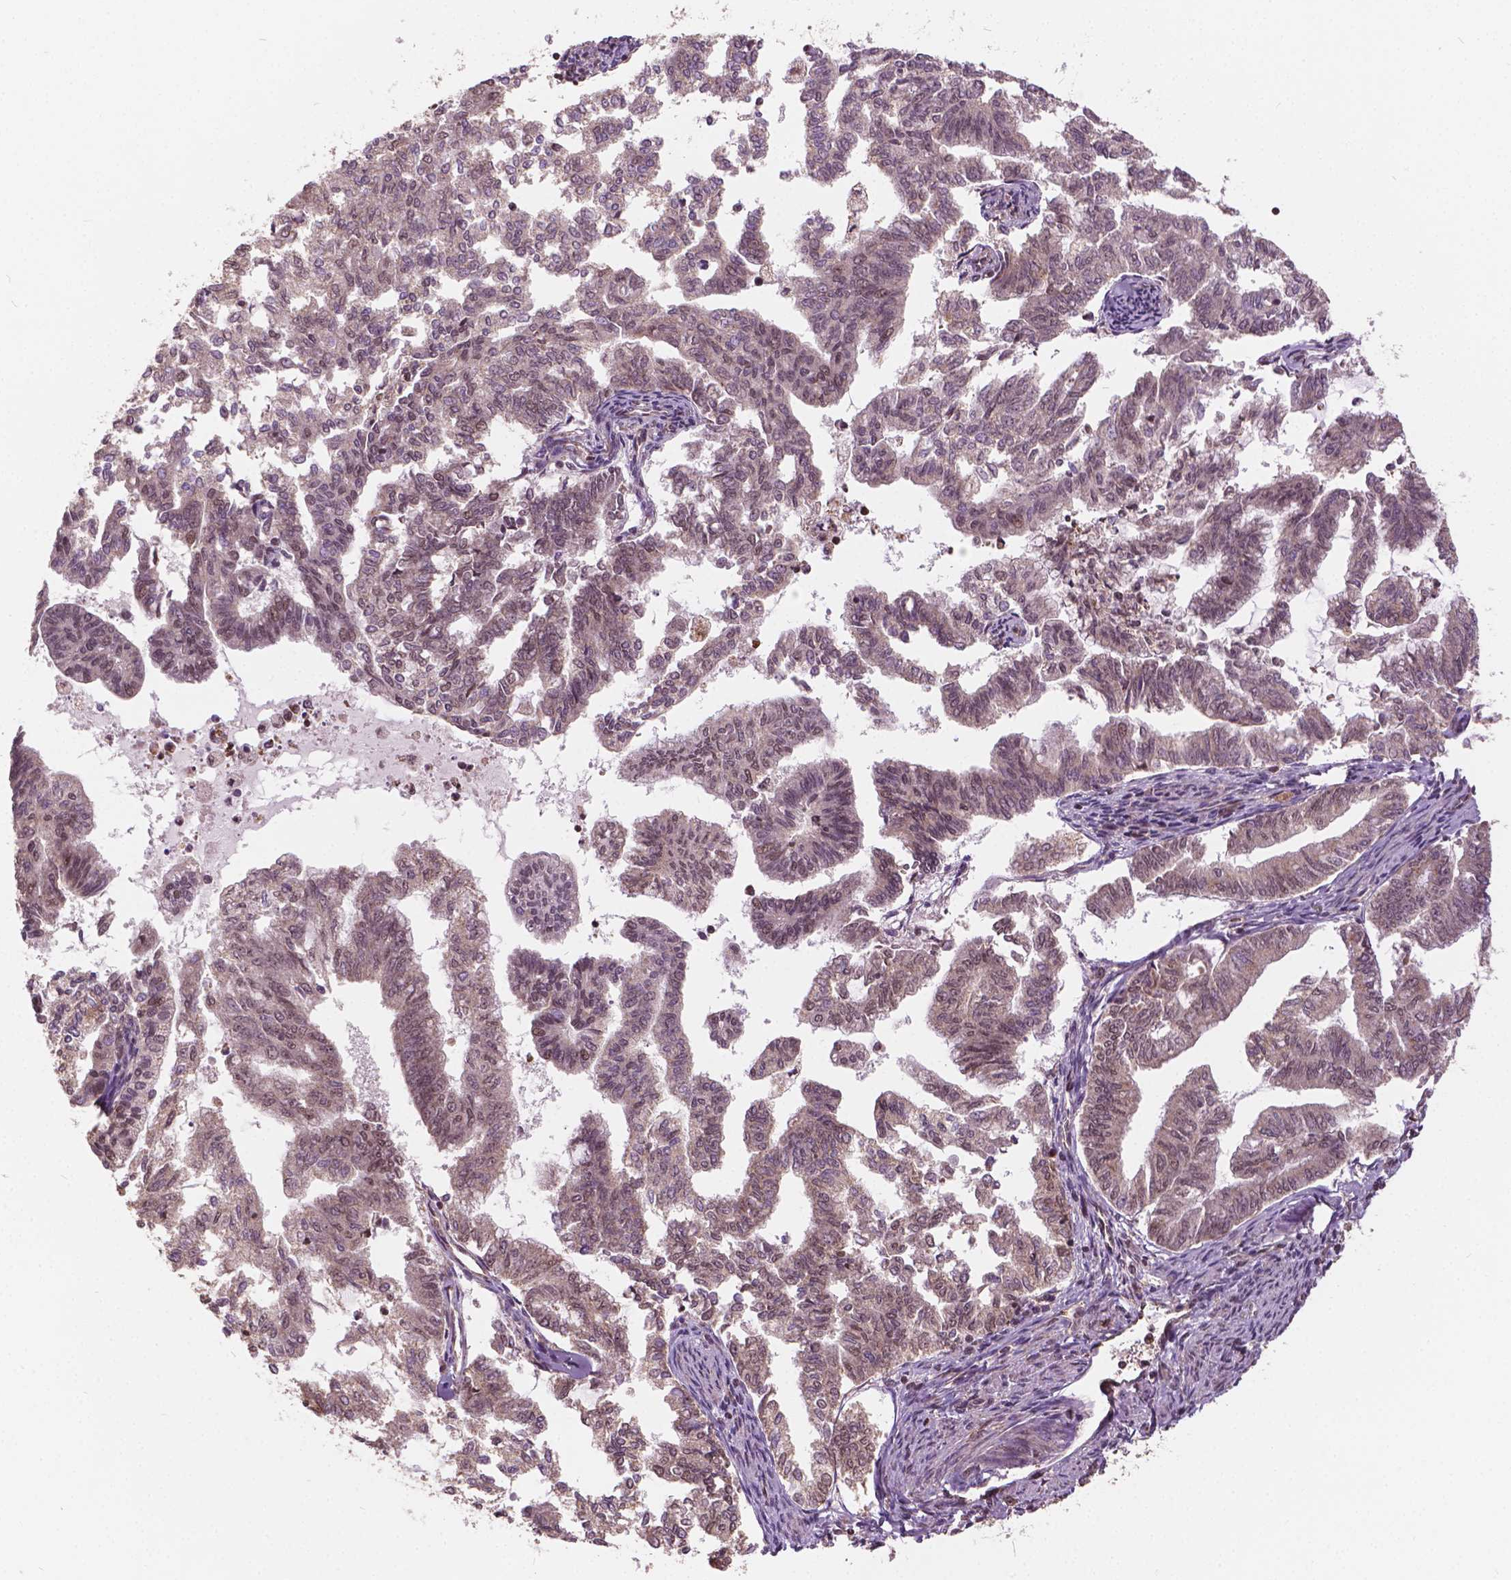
{"staining": {"intensity": "weak", "quantity": ">75%", "location": "nuclear"}, "tissue": "endometrial cancer", "cell_type": "Tumor cells", "image_type": "cancer", "snomed": [{"axis": "morphology", "description": "Adenocarcinoma, NOS"}, {"axis": "topography", "description": "Endometrium"}], "caption": "A photomicrograph showing weak nuclear expression in about >75% of tumor cells in adenocarcinoma (endometrial), as visualized by brown immunohistochemical staining.", "gene": "GPS2", "patient": {"sex": "female", "age": 79}}